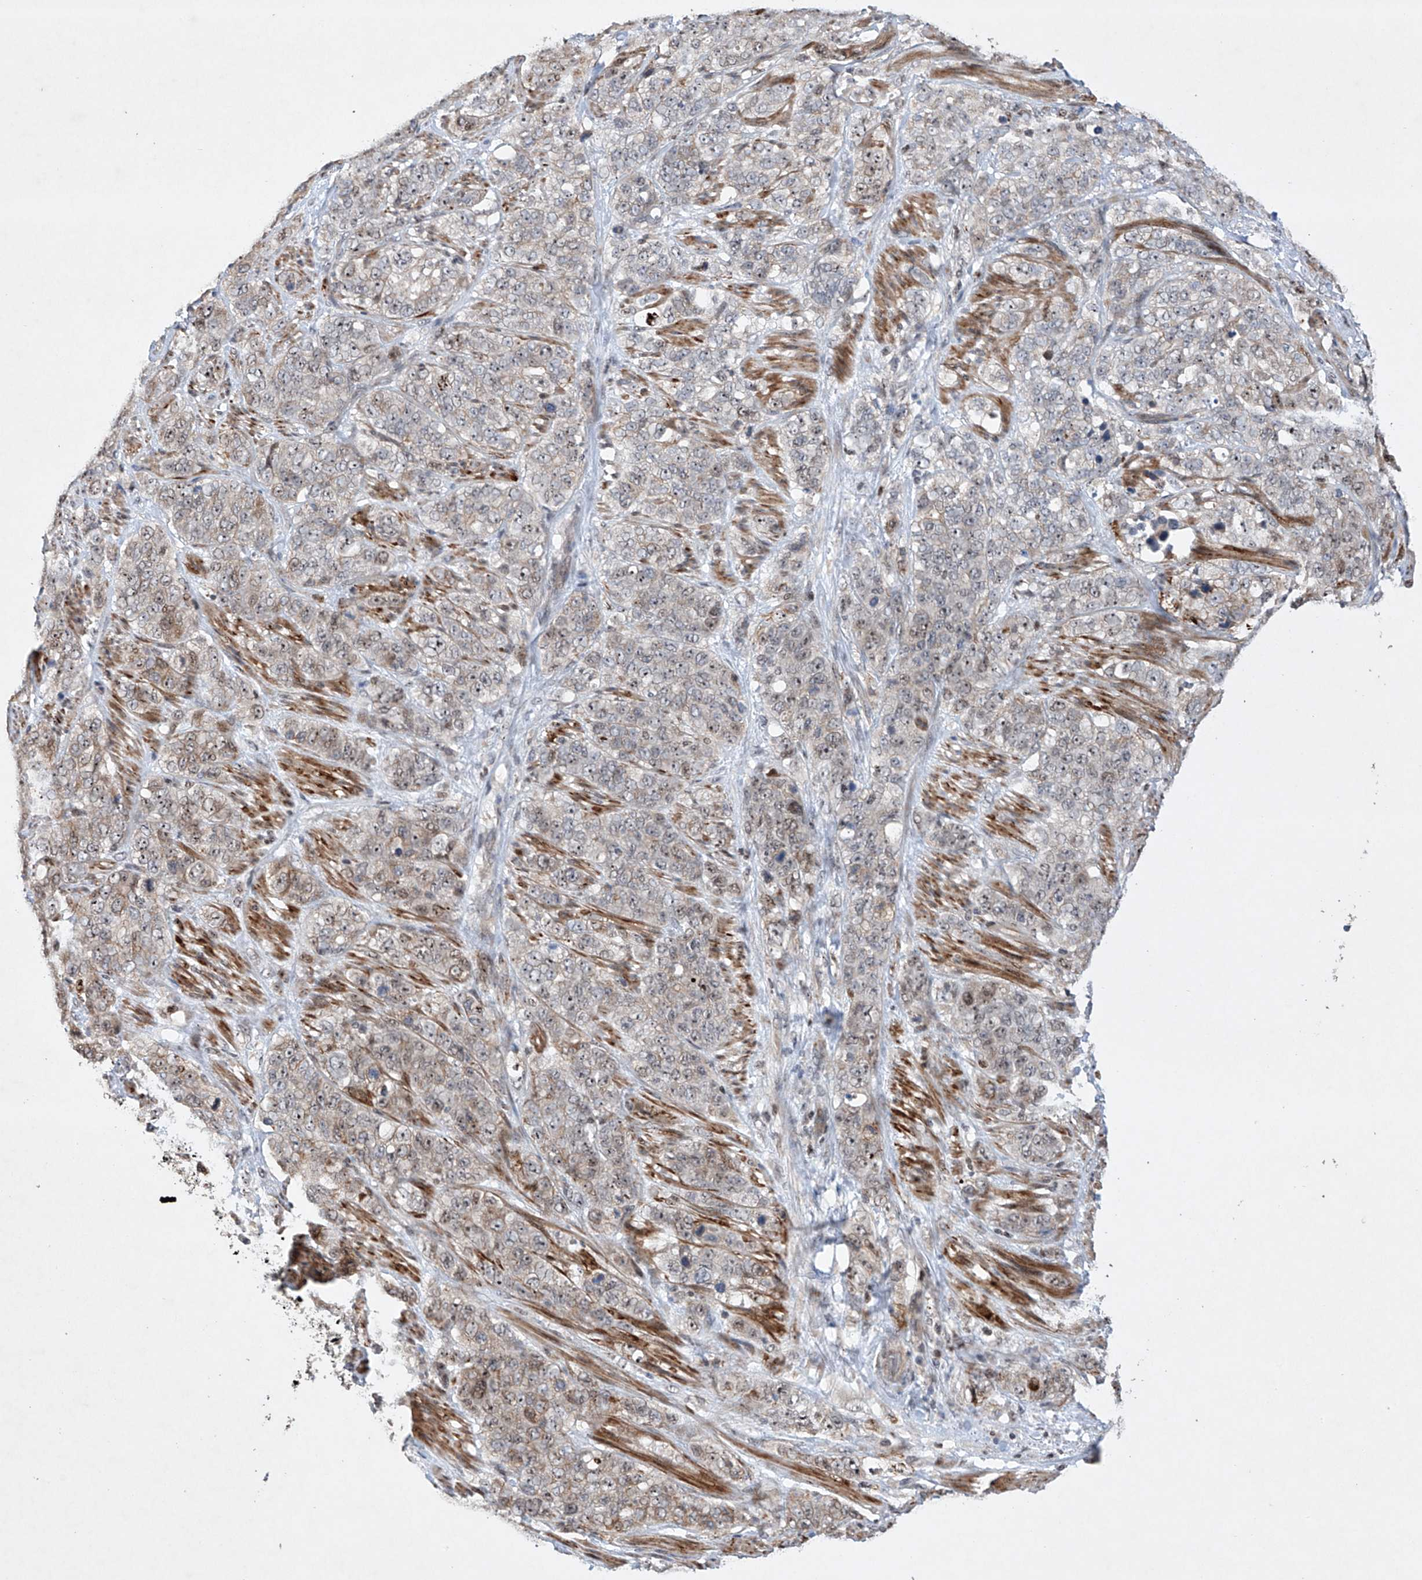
{"staining": {"intensity": "negative", "quantity": "none", "location": "none"}, "tissue": "stomach cancer", "cell_type": "Tumor cells", "image_type": "cancer", "snomed": [{"axis": "morphology", "description": "Adenocarcinoma, NOS"}, {"axis": "topography", "description": "Stomach"}], "caption": "The immunohistochemistry (IHC) histopathology image has no significant positivity in tumor cells of stomach cancer tissue.", "gene": "AFG1L", "patient": {"sex": "male", "age": 48}}